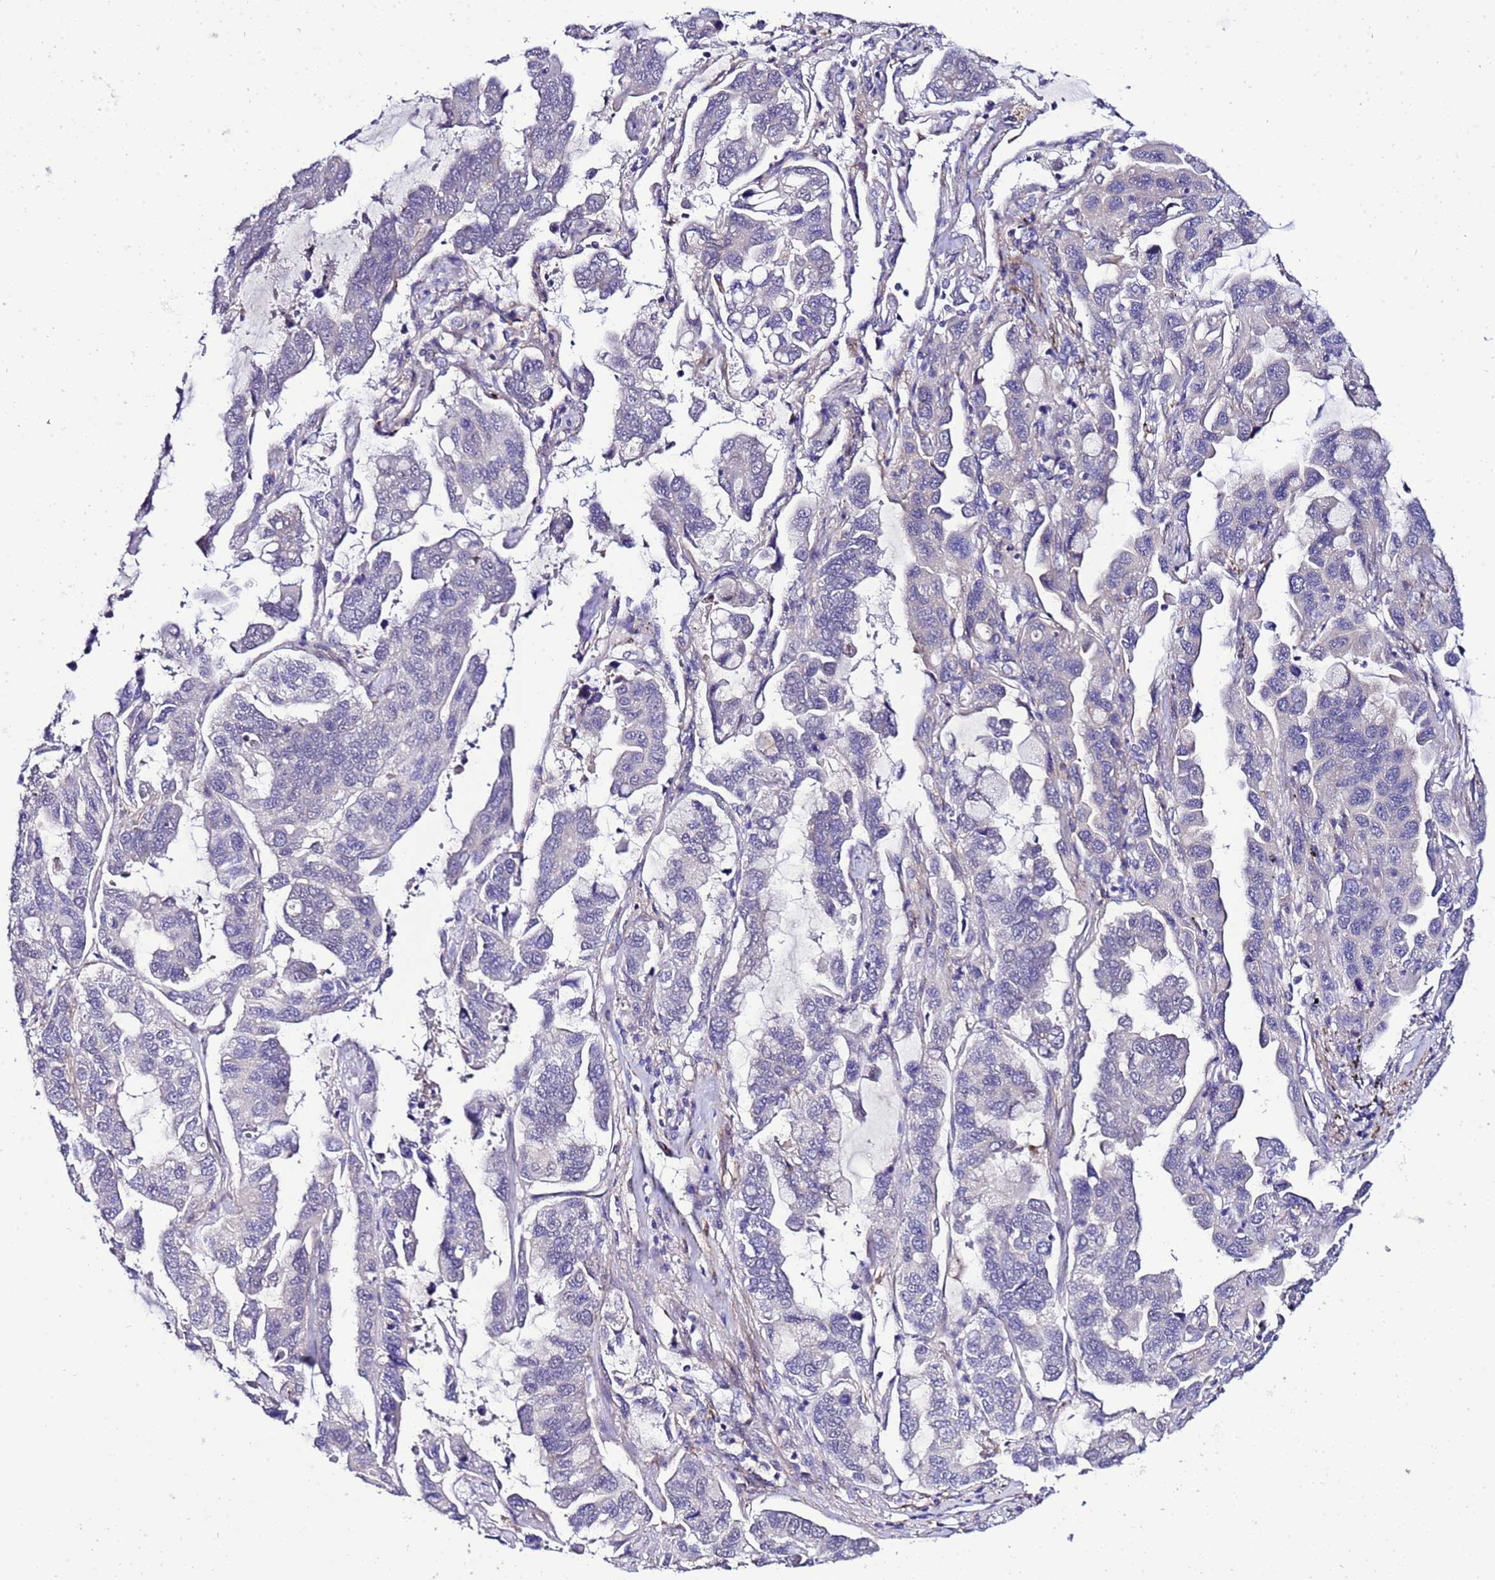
{"staining": {"intensity": "negative", "quantity": "none", "location": "none"}, "tissue": "lung cancer", "cell_type": "Tumor cells", "image_type": "cancer", "snomed": [{"axis": "morphology", "description": "Adenocarcinoma, NOS"}, {"axis": "topography", "description": "Lung"}], "caption": "The IHC image has no significant expression in tumor cells of lung cancer (adenocarcinoma) tissue.", "gene": "GZF1", "patient": {"sex": "male", "age": 64}}